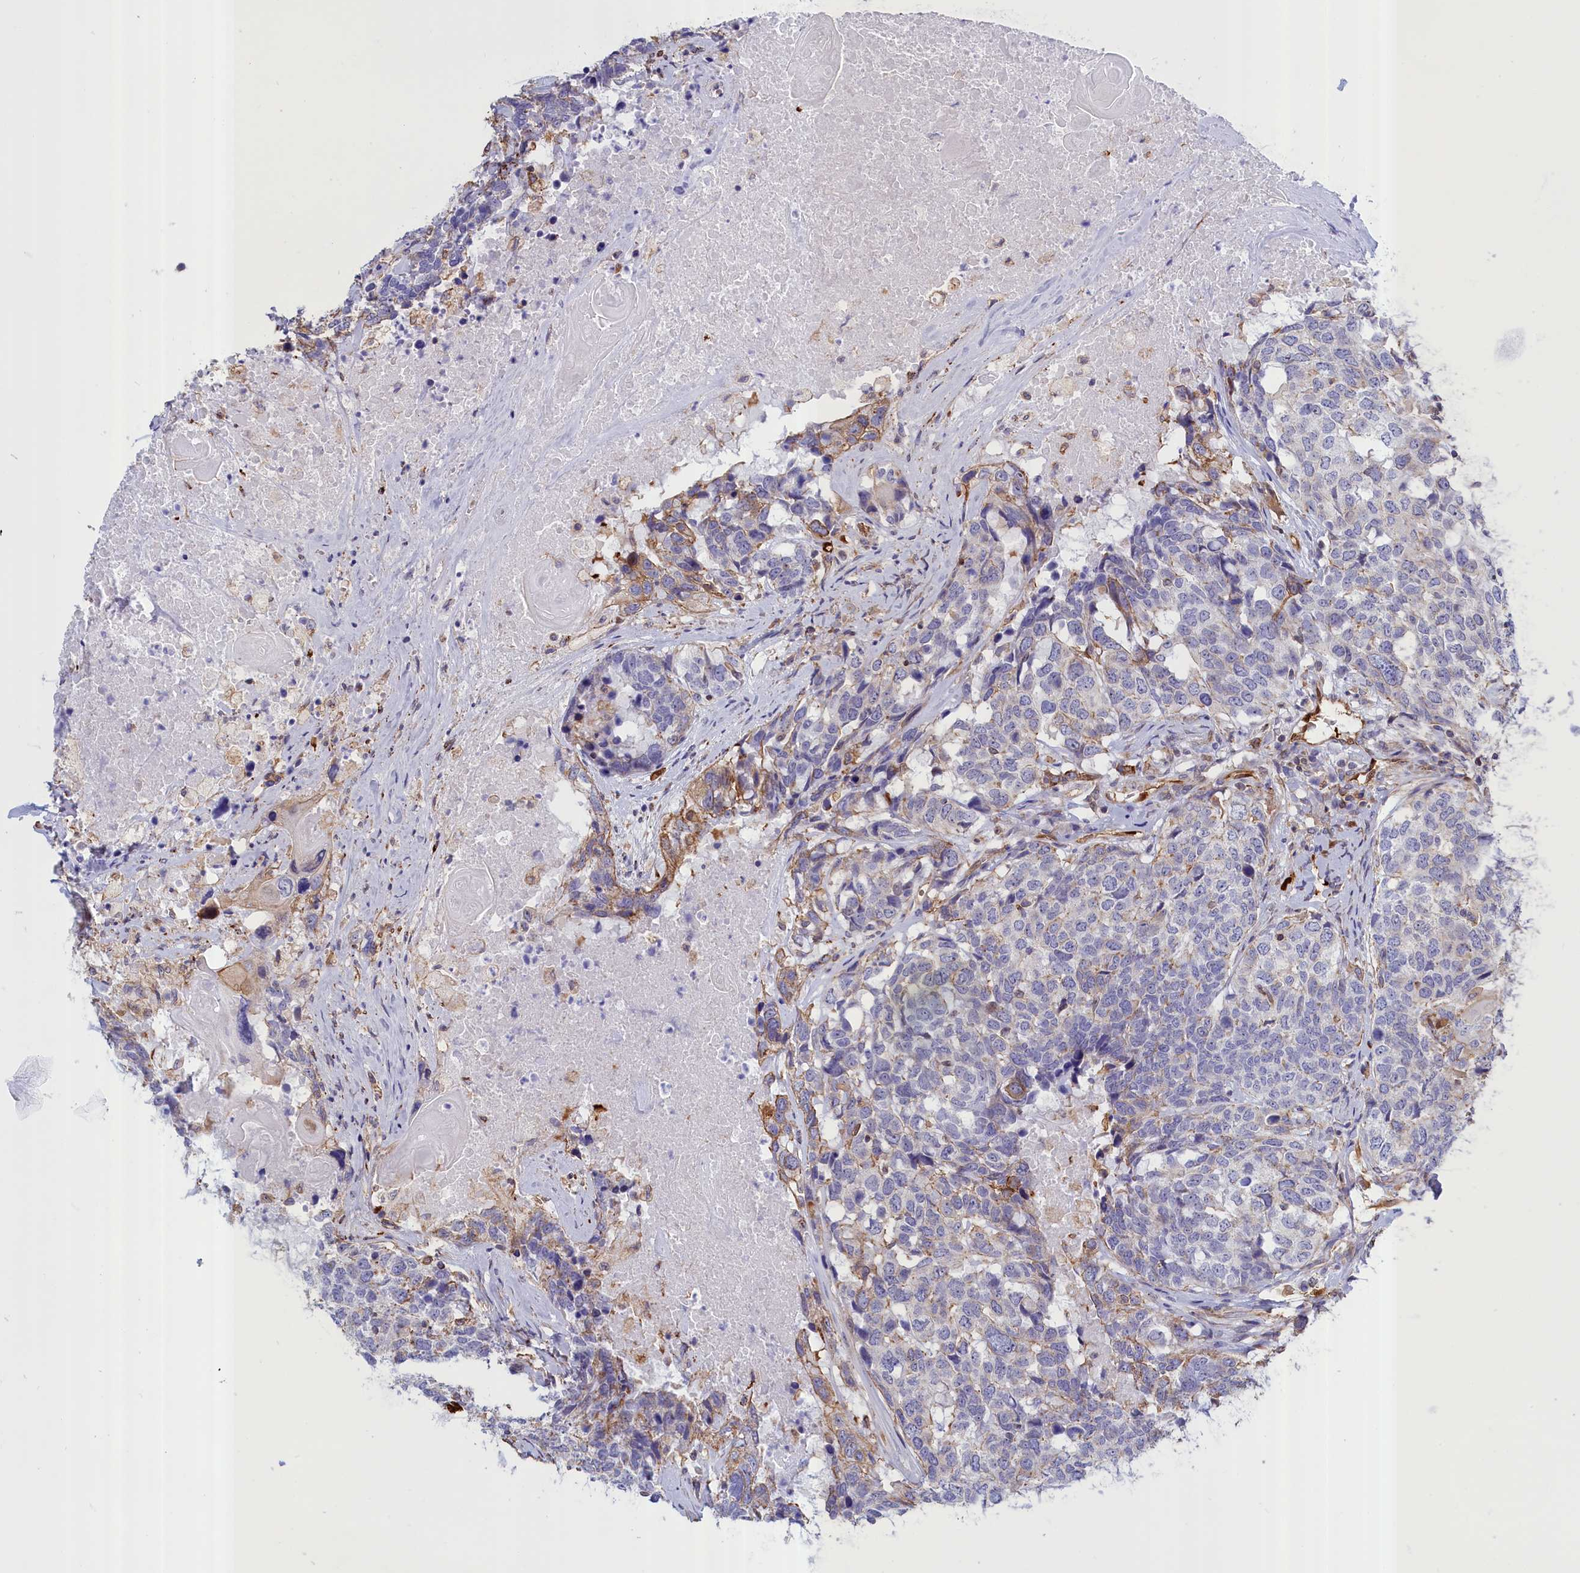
{"staining": {"intensity": "negative", "quantity": "none", "location": "none"}, "tissue": "head and neck cancer", "cell_type": "Tumor cells", "image_type": "cancer", "snomed": [{"axis": "morphology", "description": "Squamous cell carcinoma, NOS"}, {"axis": "topography", "description": "Head-Neck"}], "caption": "Photomicrograph shows no protein positivity in tumor cells of head and neck squamous cell carcinoma tissue.", "gene": "ABCC12", "patient": {"sex": "male", "age": 66}}